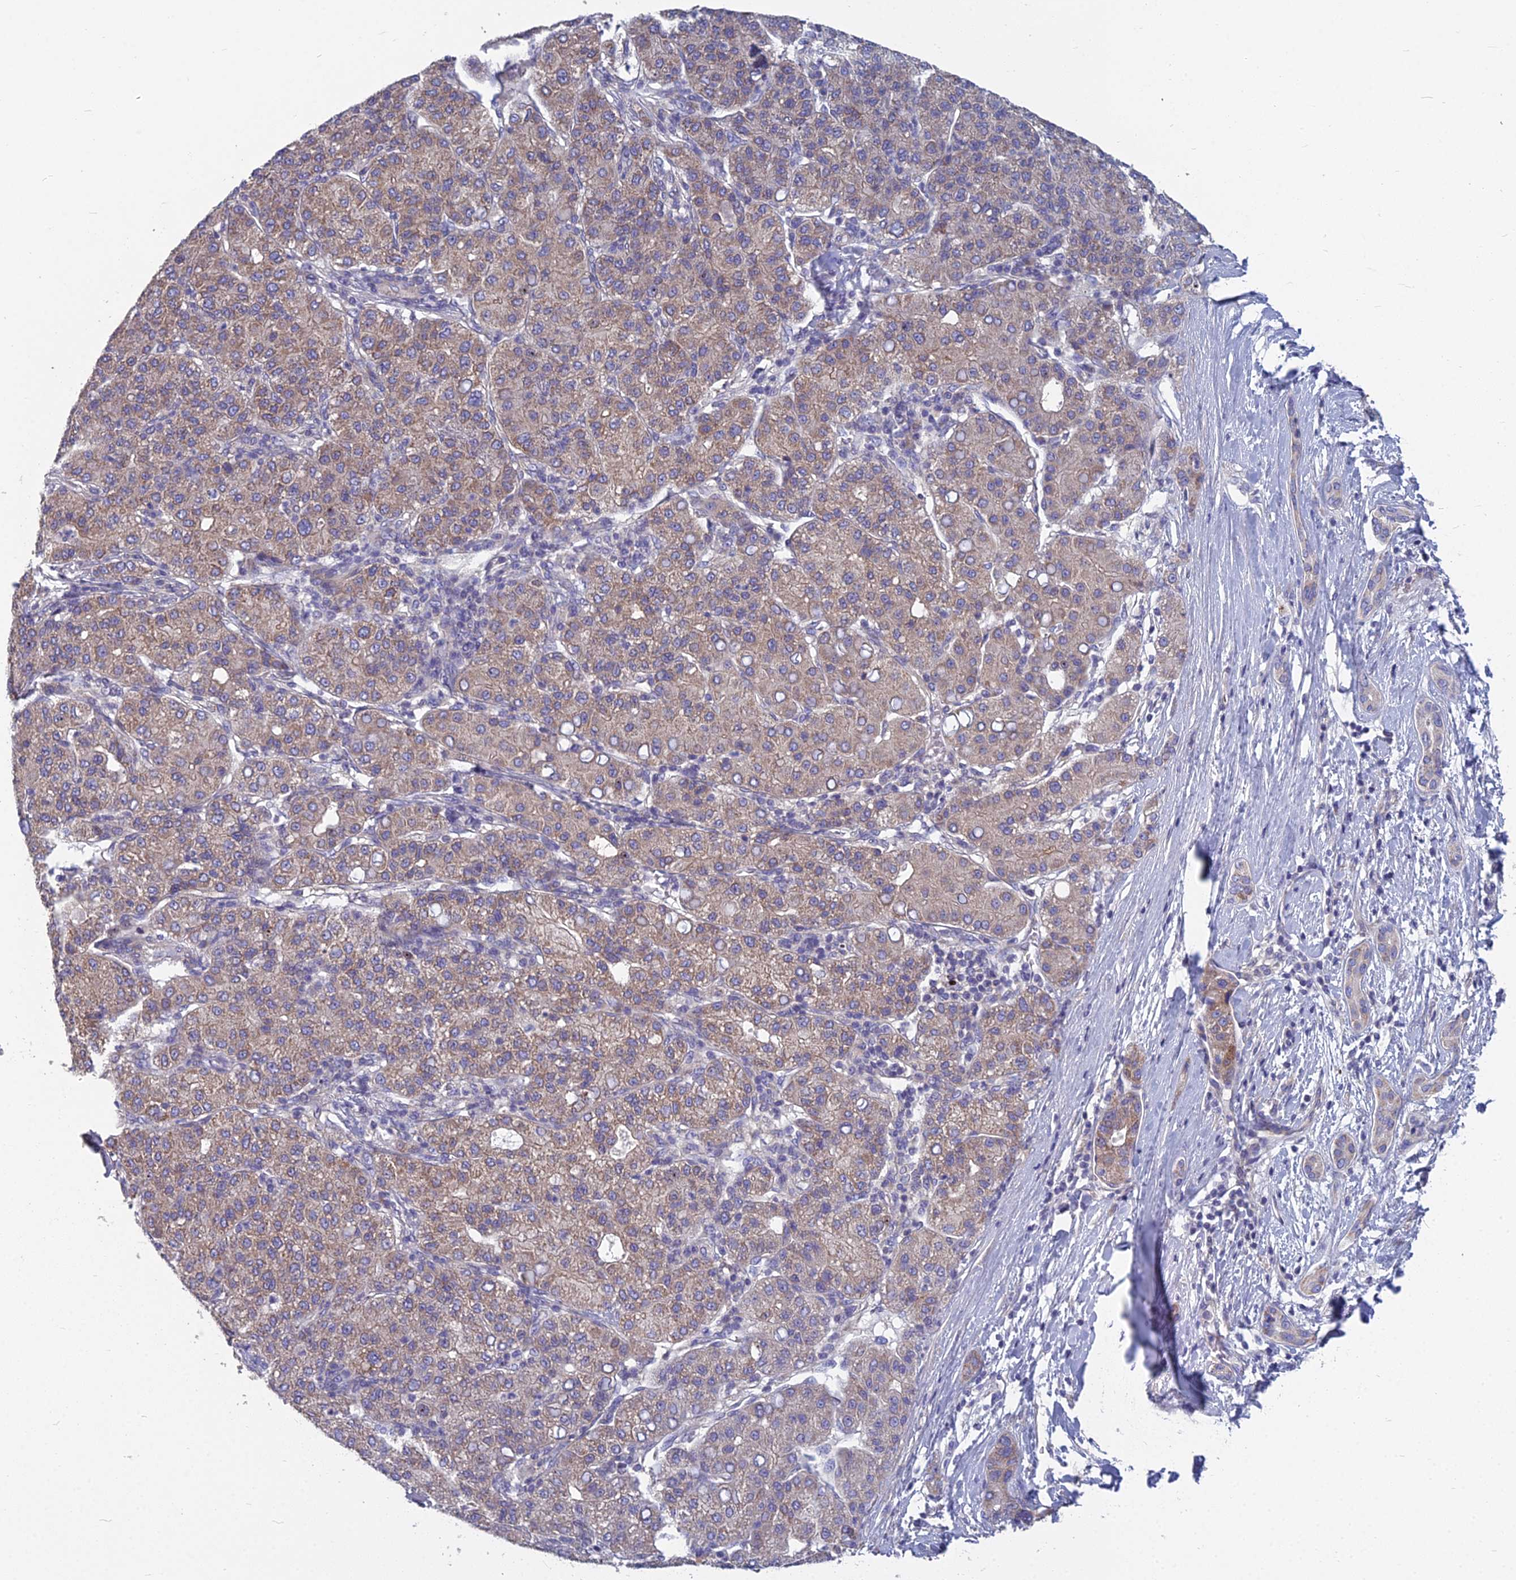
{"staining": {"intensity": "moderate", "quantity": "25%-75%", "location": "cytoplasmic/membranous"}, "tissue": "liver cancer", "cell_type": "Tumor cells", "image_type": "cancer", "snomed": [{"axis": "morphology", "description": "Carcinoma, Hepatocellular, NOS"}, {"axis": "topography", "description": "Liver"}], "caption": "Tumor cells demonstrate moderate cytoplasmic/membranous expression in approximately 25%-75% of cells in liver cancer. (IHC, brightfield microscopy, high magnification).", "gene": "COX20", "patient": {"sex": "male", "age": 65}}